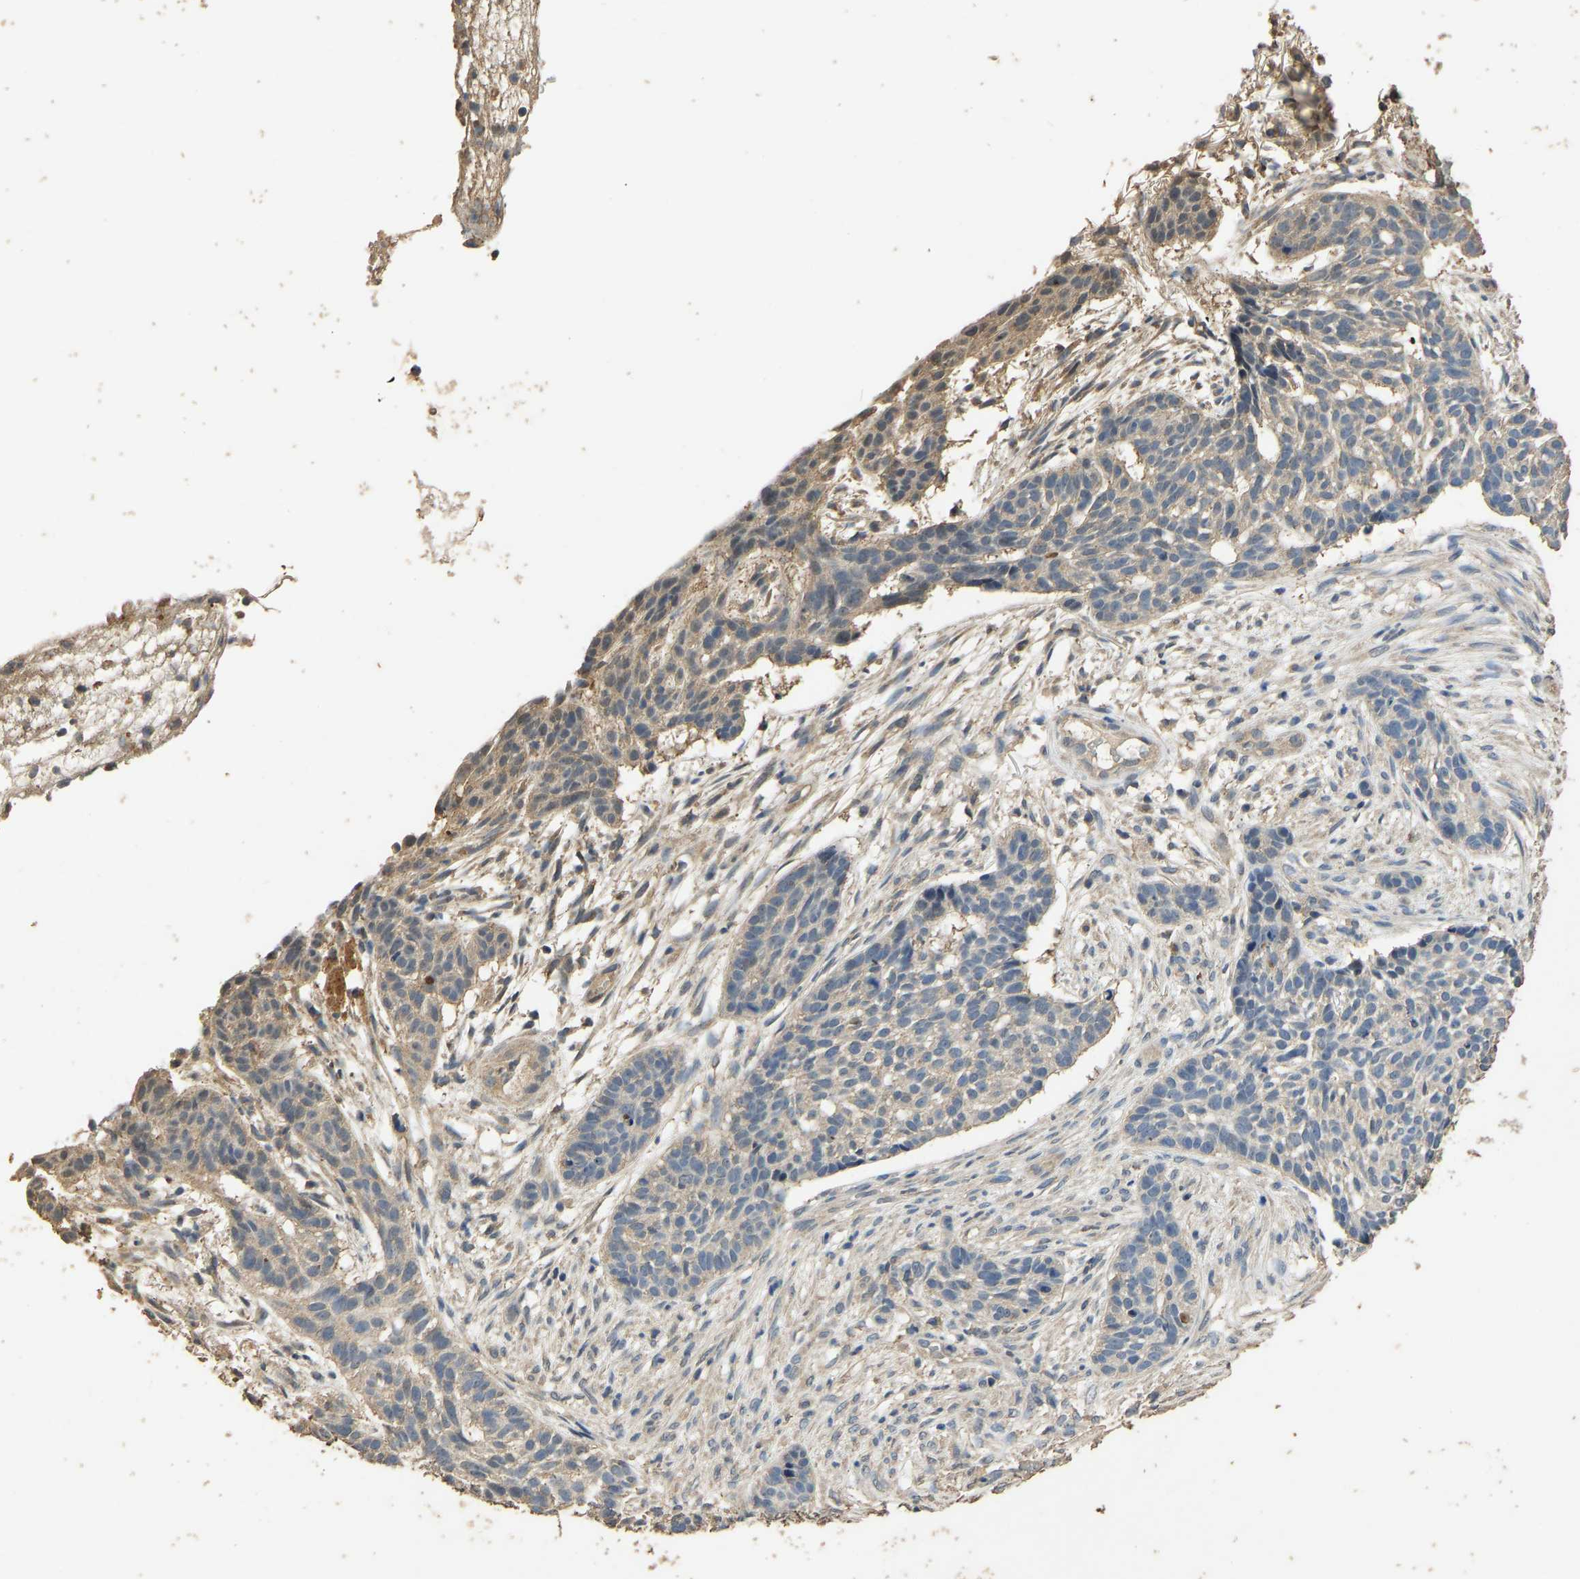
{"staining": {"intensity": "weak", "quantity": ">75%", "location": "cytoplasmic/membranous"}, "tissue": "skin cancer", "cell_type": "Tumor cells", "image_type": "cancer", "snomed": [{"axis": "morphology", "description": "Basal cell carcinoma"}, {"axis": "topography", "description": "Skin"}], "caption": "Skin basal cell carcinoma tissue shows weak cytoplasmic/membranous staining in approximately >75% of tumor cells, visualized by immunohistochemistry. (Stains: DAB in brown, nuclei in blue, Microscopy: brightfield microscopy at high magnification).", "gene": "CIDEC", "patient": {"sex": "male", "age": 85}}